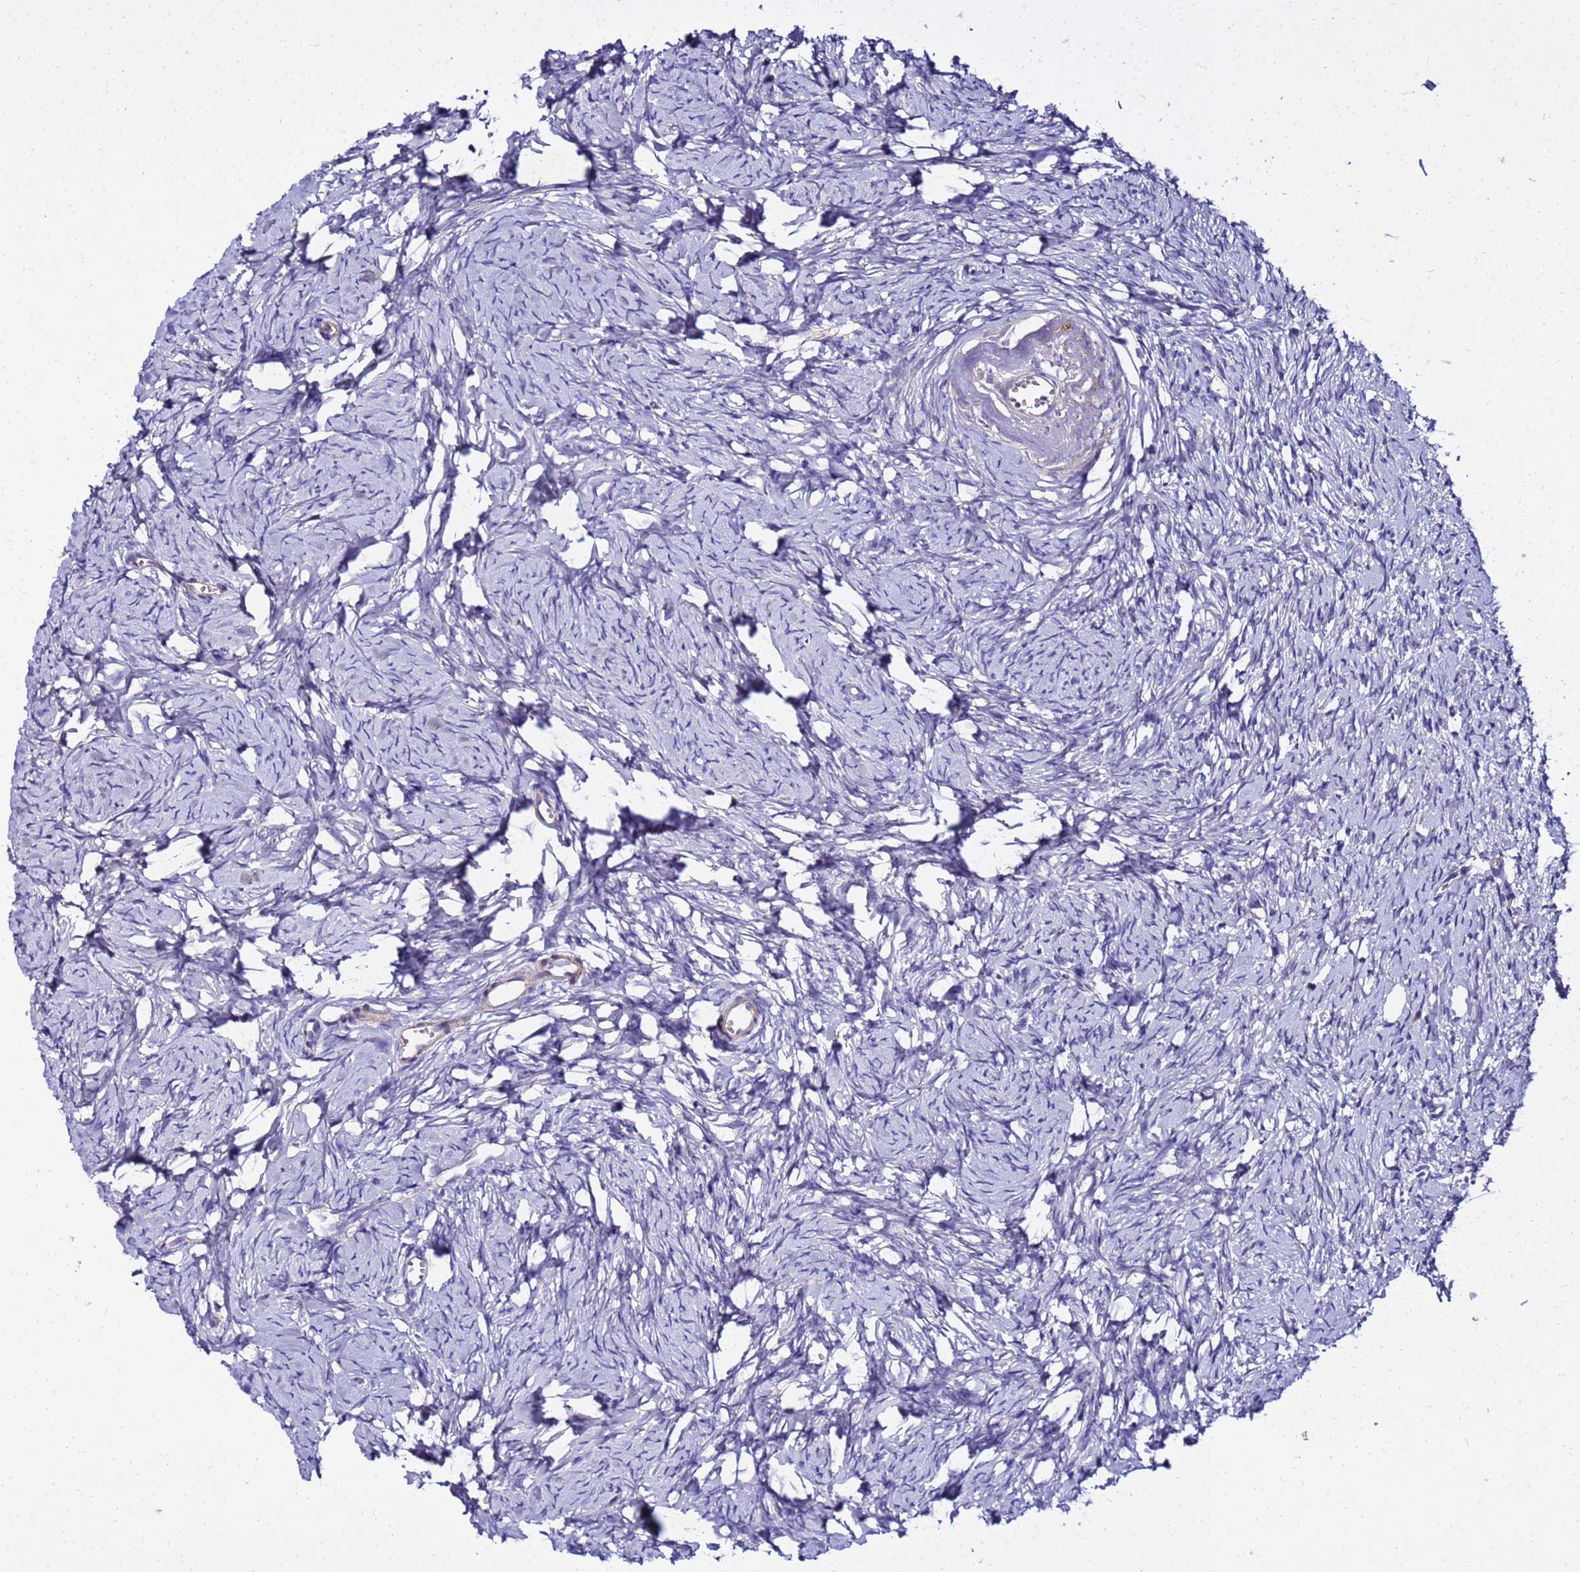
{"staining": {"intensity": "negative", "quantity": "none", "location": "none"}, "tissue": "ovary", "cell_type": "Ovarian stroma cells", "image_type": "normal", "snomed": [{"axis": "morphology", "description": "Normal tissue, NOS"}, {"axis": "topography", "description": "Ovary"}], "caption": "Immunohistochemistry histopathology image of normal ovary stained for a protein (brown), which displays no staining in ovarian stroma cells.", "gene": "COX14", "patient": {"sex": "female", "age": 51}}